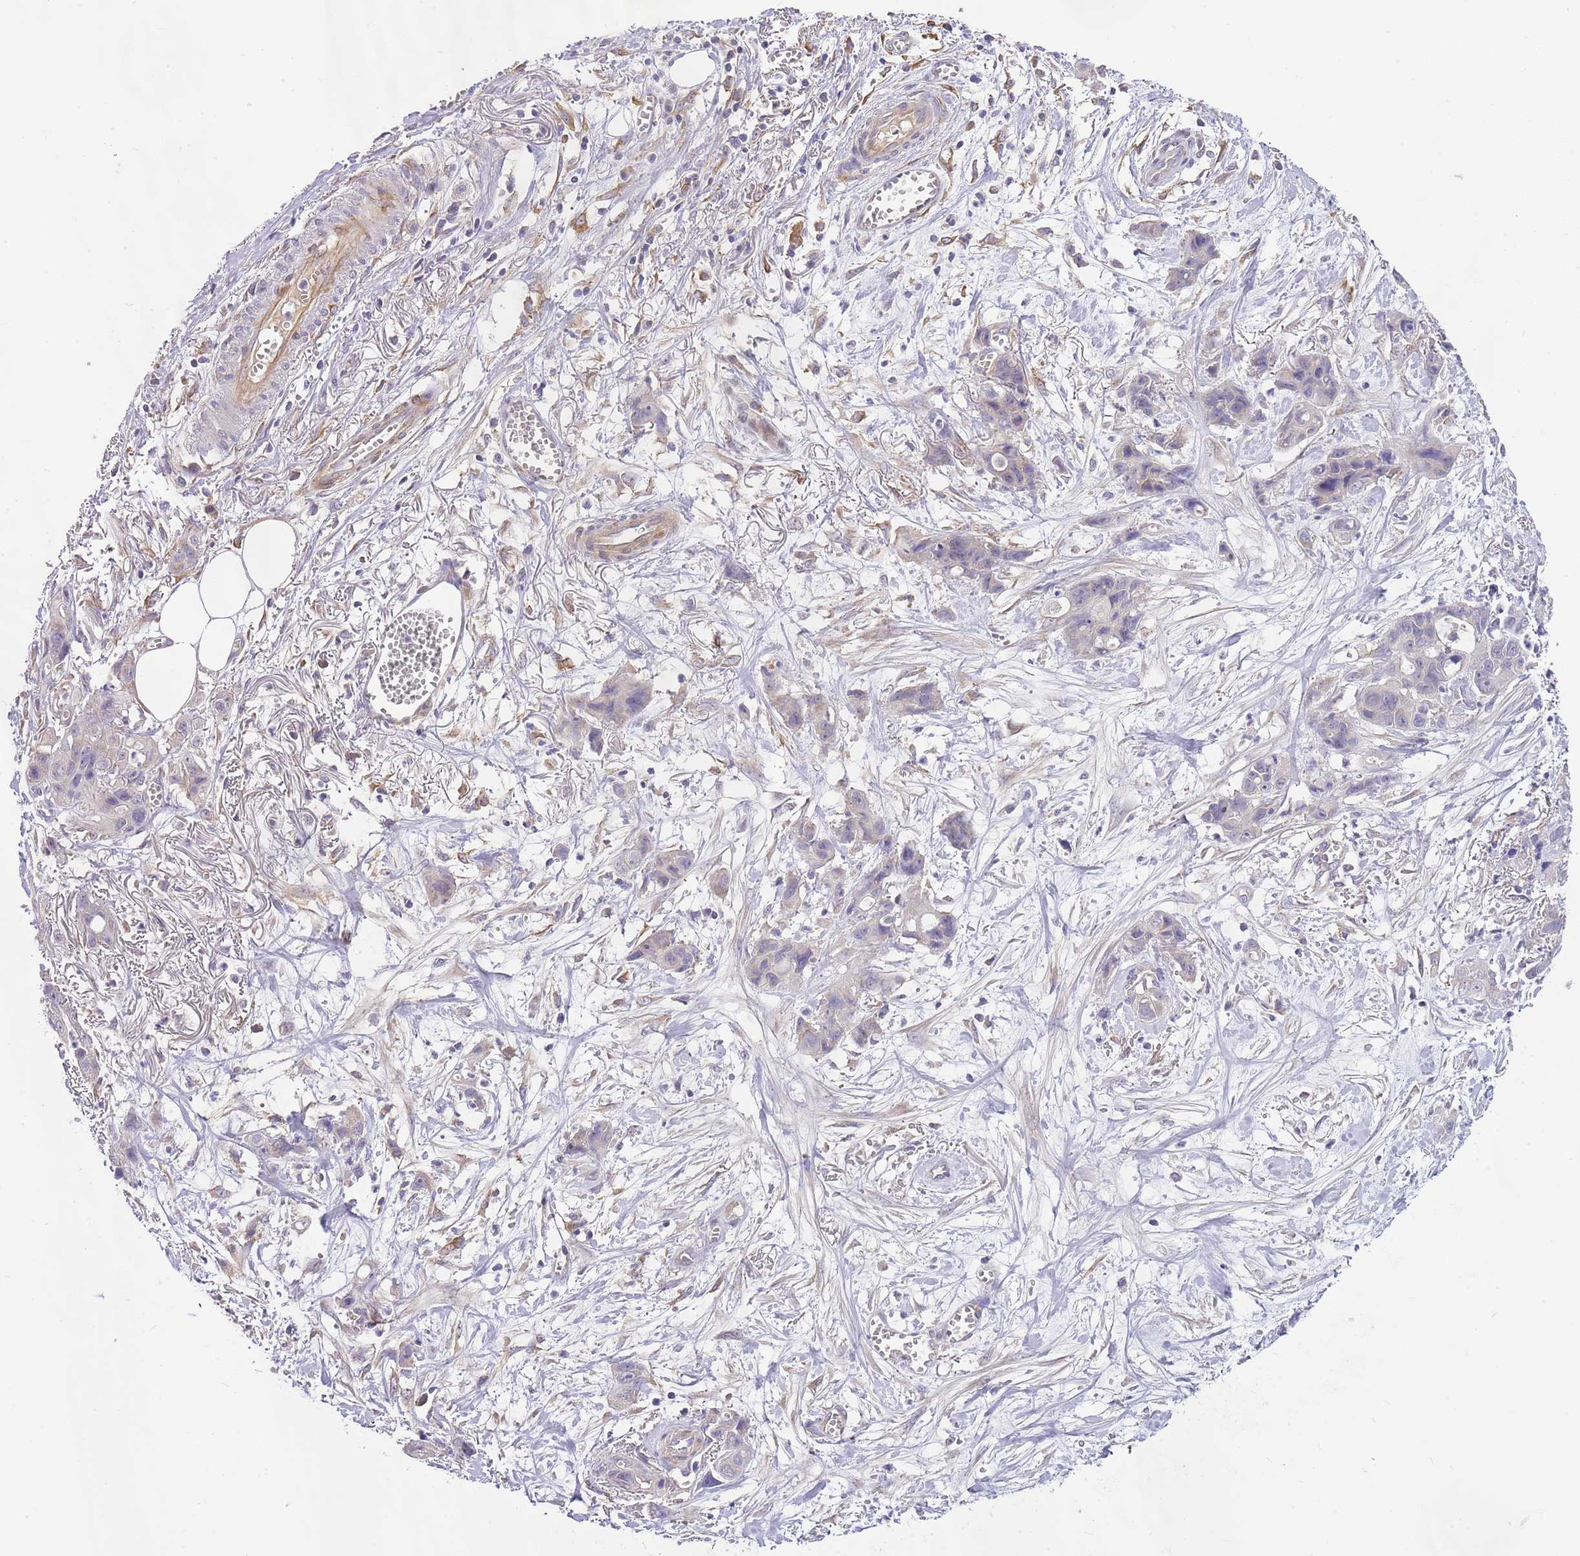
{"staining": {"intensity": "negative", "quantity": "none", "location": "none"}, "tissue": "ovarian cancer", "cell_type": "Tumor cells", "image_type": "cancer", "snomed": [{"axis": "morphology", "description": "Cystadenocarcinoma, mucinous, NOS"}, {"axis": "topography", "description": "Ovary"}], "caption": "Tumor cells are negative for brown protein staining in ovarian mucinous cystadenocarcinoma. The staining is performed using DAB brown chromogen with nuclei counter-stained in using hematoxylin.", "gene": "RFK", "patient": {"sex": "female", "age": 70}}